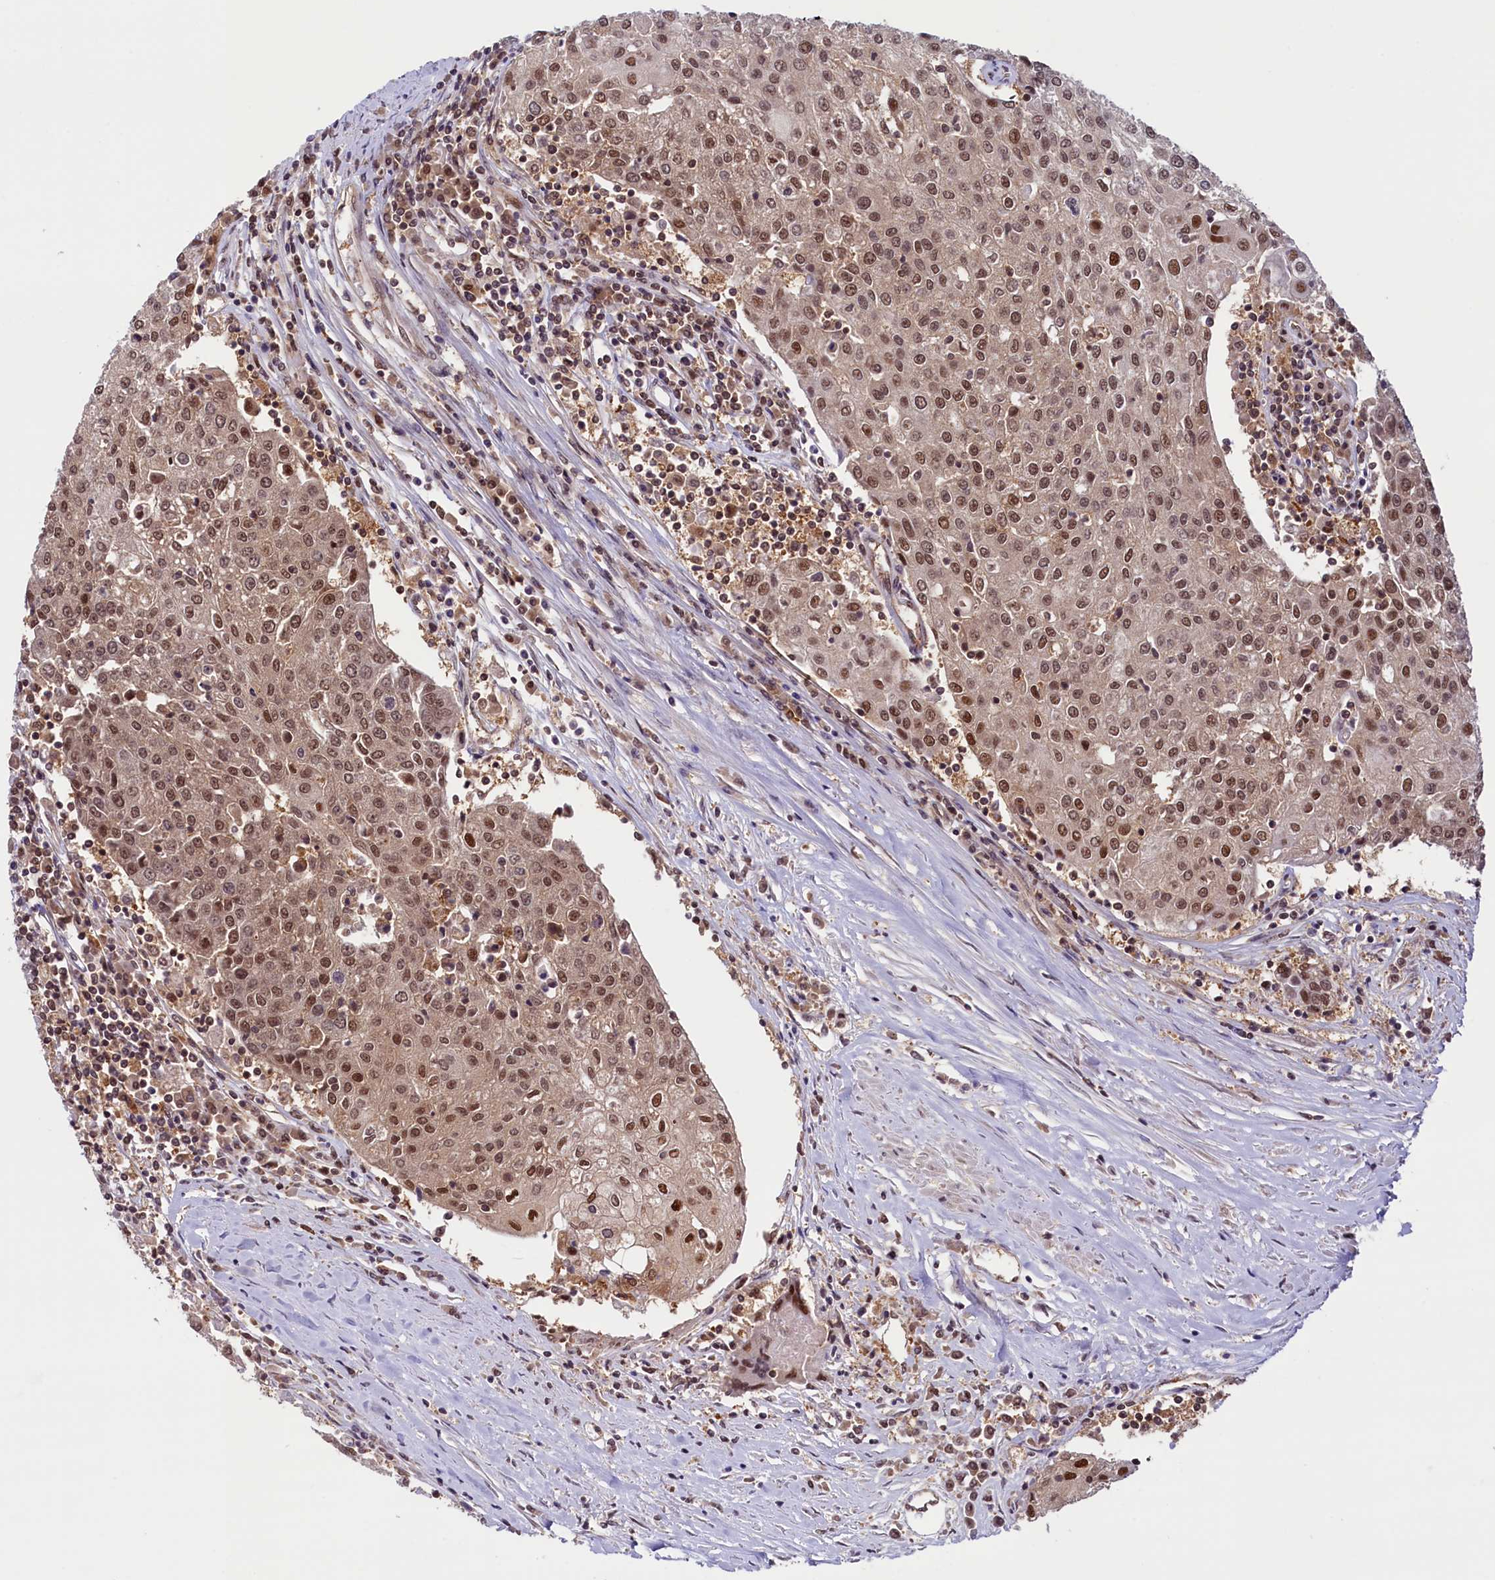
{"staining": {"intensity": "moderate", "quantity": ">75%", "location": "nuclear"}, "tissue": "urothelial cancer", "cell_type": "Tumor cells", "image_type": "cancer", "snomed": [{"axis": "morphology", "description": "Urothelial carcinoma, High grade"}, {"axis": "topography", "description": "Urinary bladder"}], "caption": "Immunohistochemical staining of human urothelial cancer shows medium levels of moderate nuclear expression in about >75% of tumor cells.", "gene": "SLC7A6OS", "patient": {"sex": "female", "age": 85}}